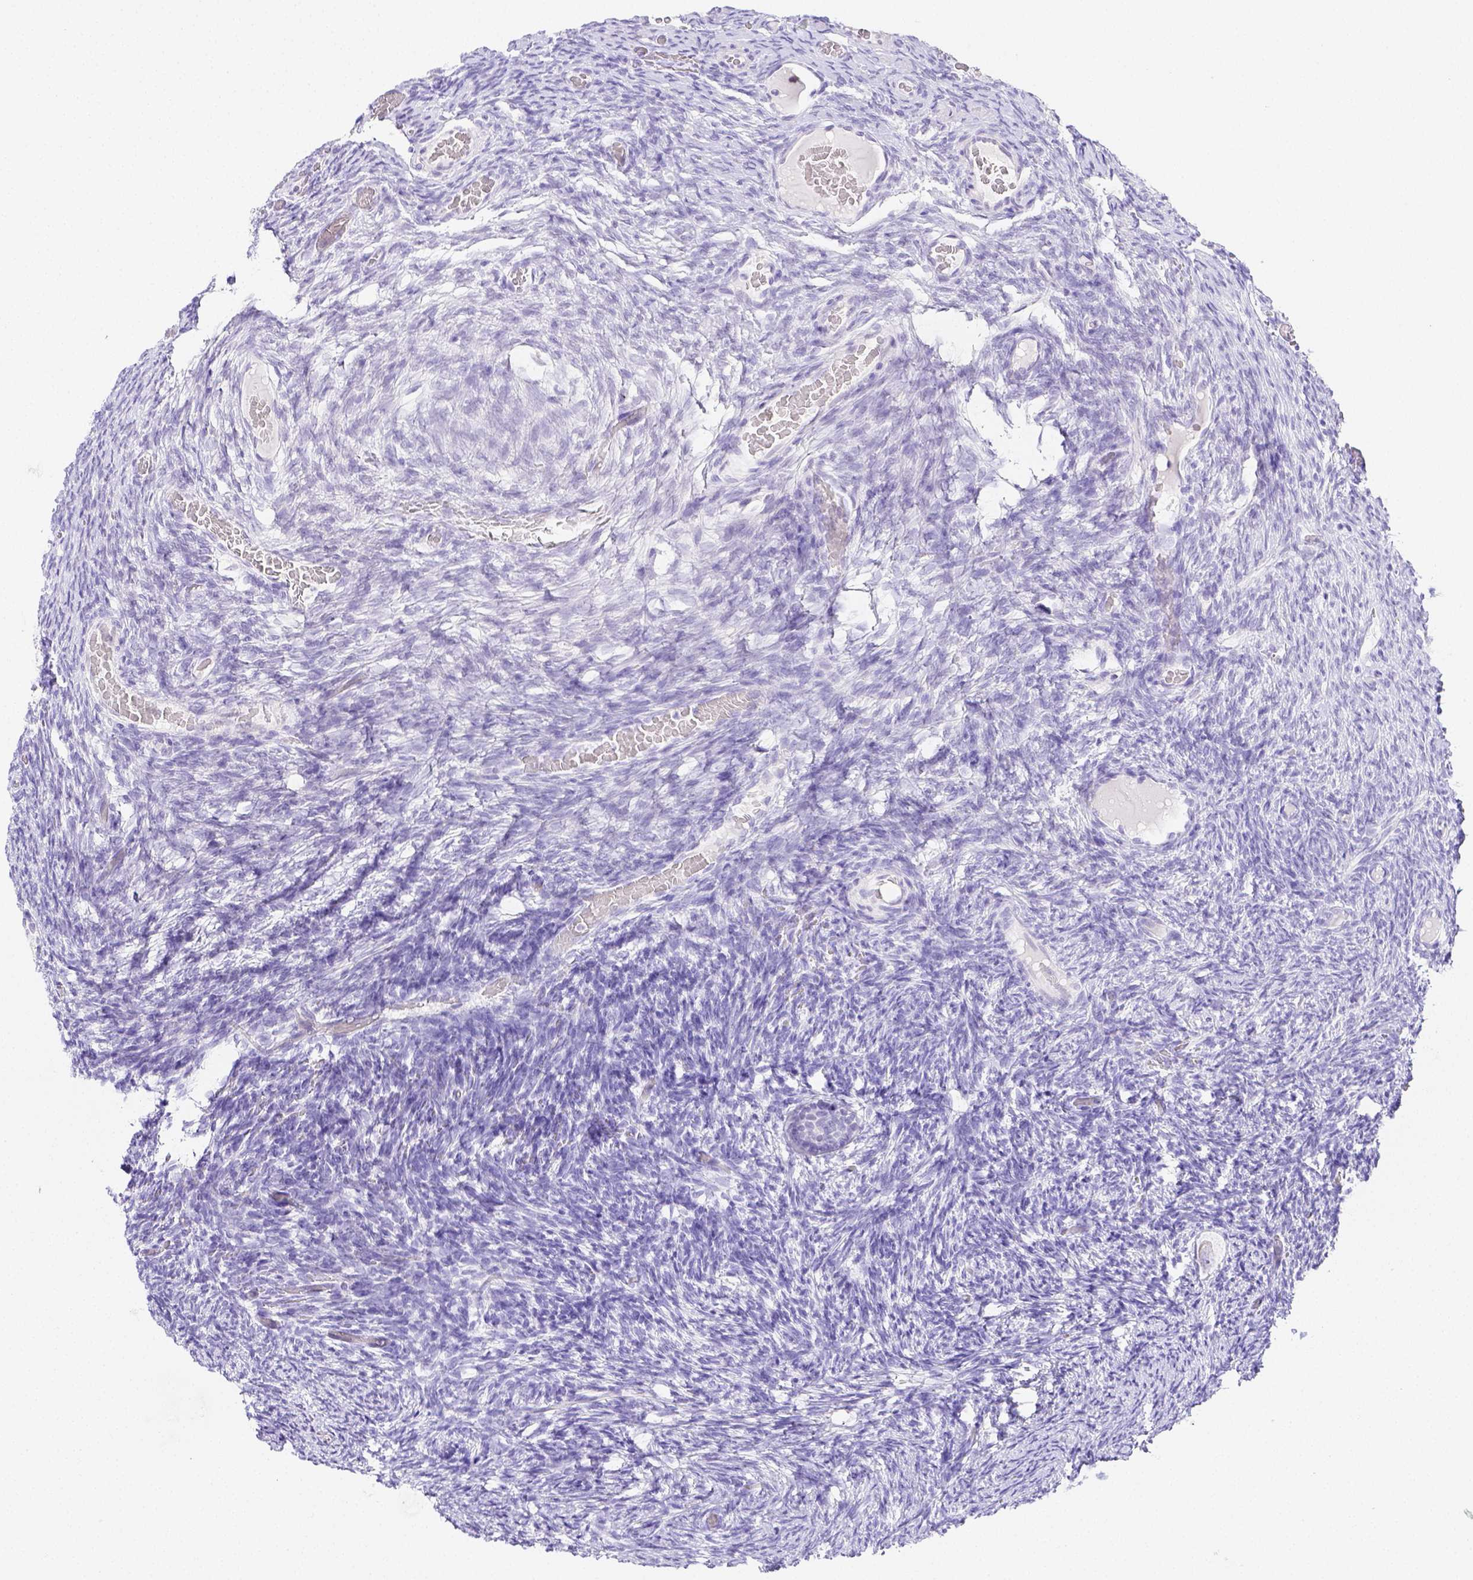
{"staining": {"intensity": "negative", "quantity": "none", "location": "none"}, "tissue": "ovary", "cell_type": "Follicle cells", "image_type": "normal", "snomed": [{"axis": "morphology", "description": "Normal tissue, NOS"}, {"axis": "topography", "description": "Ovary"}], "caption": "High power microscopy histopathology image of an immunohistochemistry (IHC) micrograph of benign ovary, revealing no significant expression in follicle cells.", "gene": "ARHGAP36", "patient": {"sex": "female", "age": 34}}